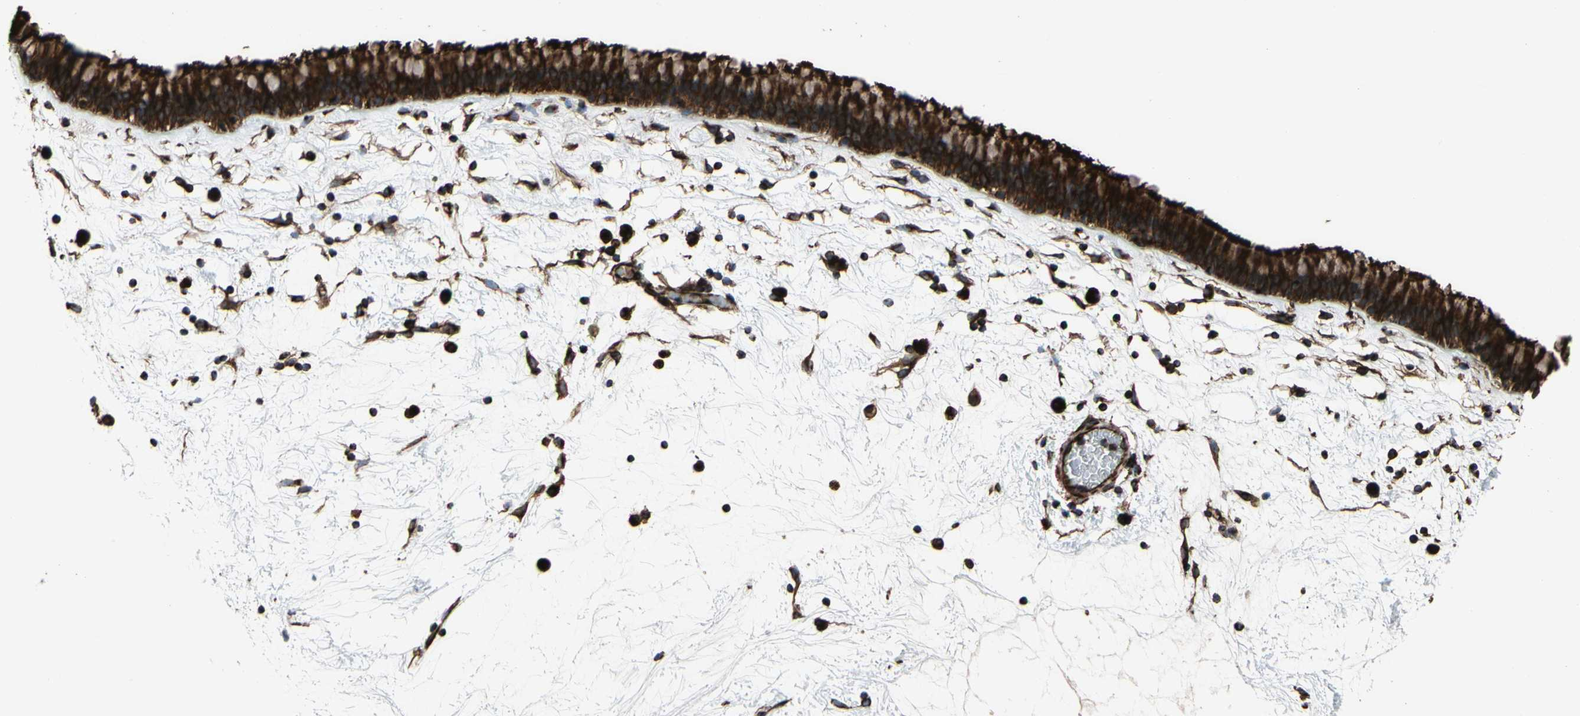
{"staining": {"intensity": "strong", "quantity": ">75%", "location": "cytoplasmic/membranous"}, "tissue": "nasopharynx", "cell_type": "Respiratory epithelial cells", "image_type": "normal", "snomed": [{"axis": "morphology", "description": "Normal tissue, NOS"}, {"axis": "morphology", "description": "Inflammation, NOS"}, {"axis": "topography", "description": "Nasopharynx"}], "caption": "Unremarkable nasopharynx exhibits strong cytoplasmic/membranous expression in approximately >75% of respiratory epithelial cells.", "gene": "TUBA1A", "patient": {"sex": "male", "age": 48}}